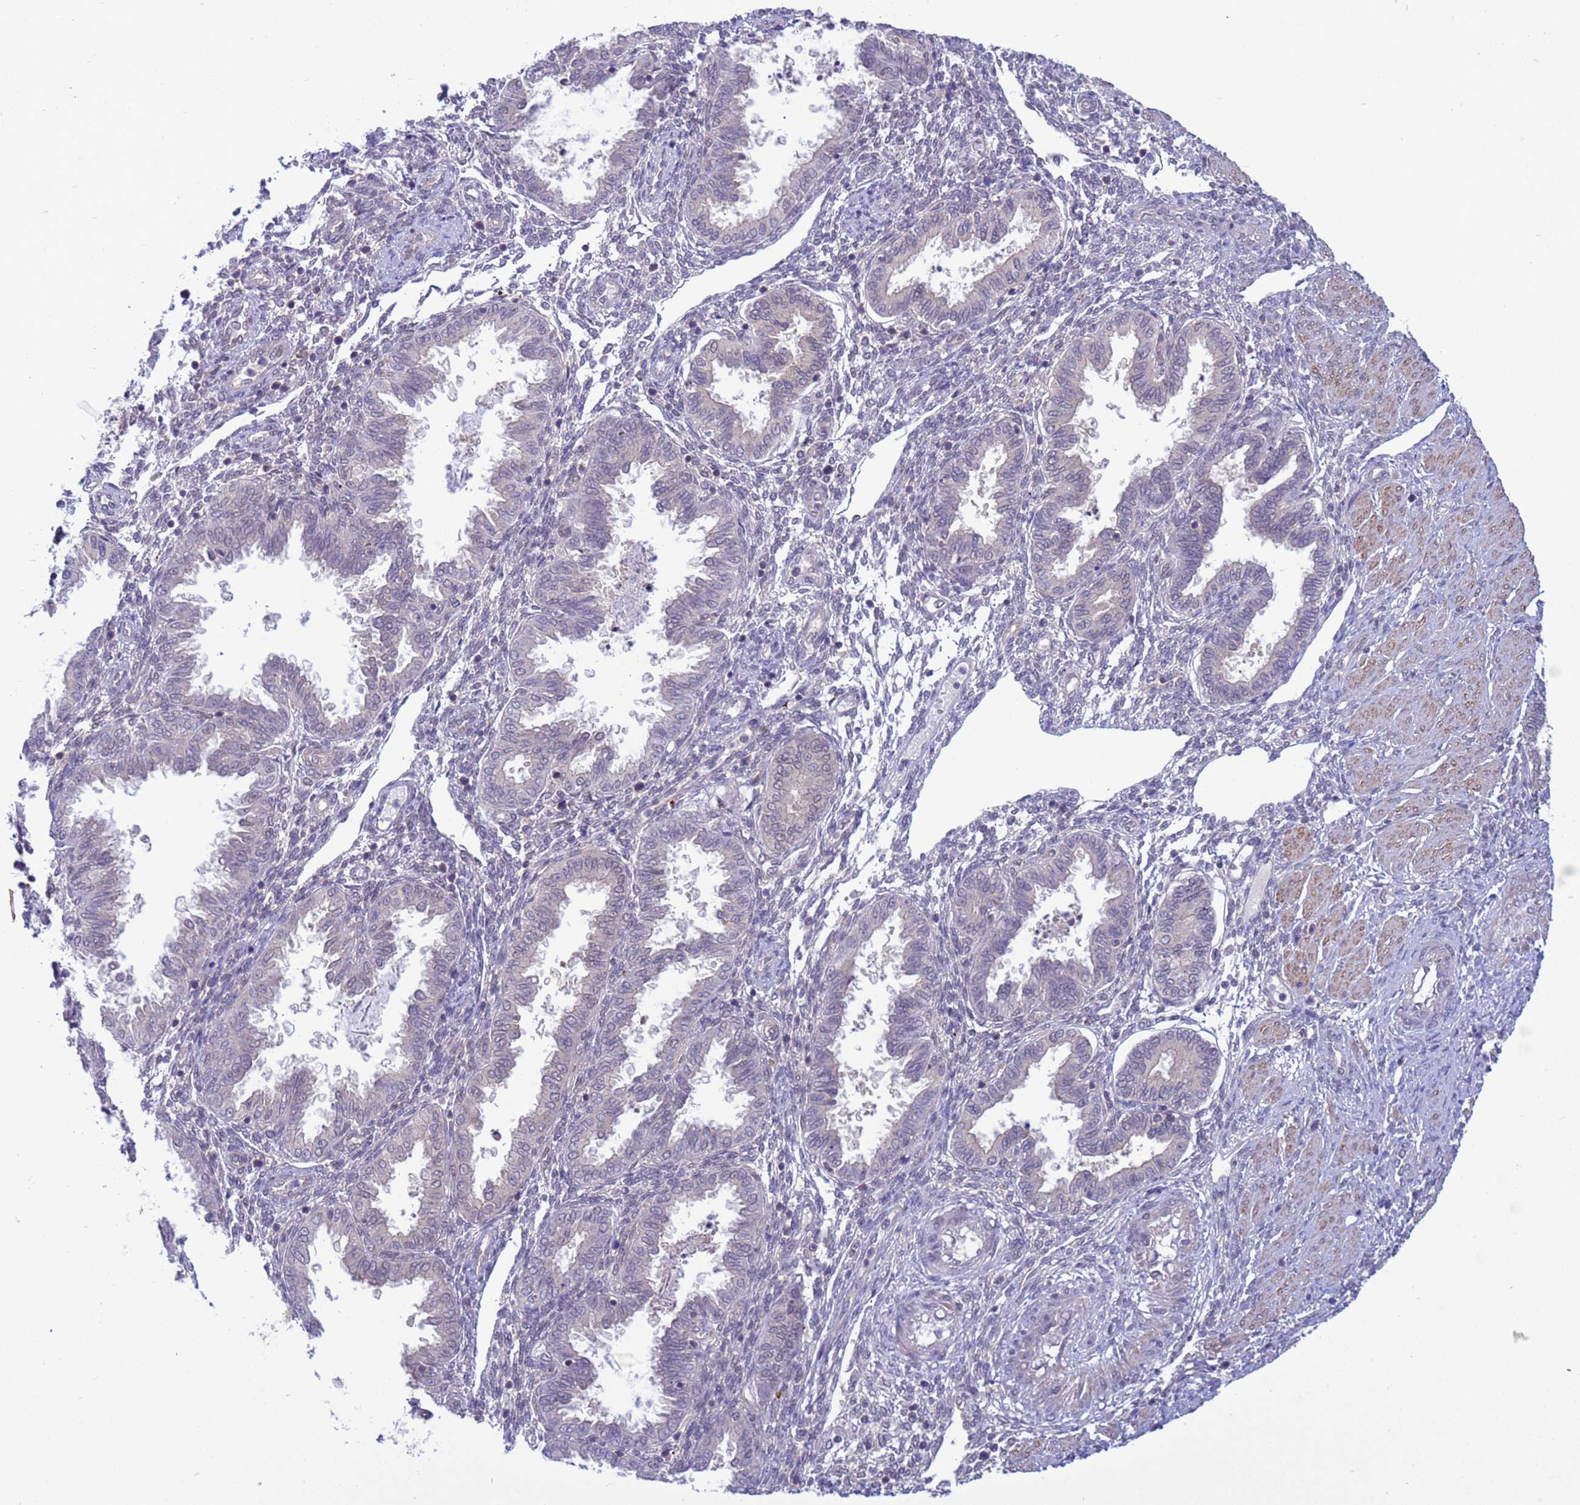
{"staining": {"intensity": "negative", "quantity": "none", "location": "none"}, "tissue": "endometrium", "cell_type": "Cells in endometrial stroma", "image_type": "normal", "snomed": [{"axis": "morphology", "description": "Normal tissue, NOS"}, {"axis": "topography", "description": "Endometrium"}], "caption": "Immunohistochemical staining of benign human endometrium exhibits no significant positivity in cells in endometrial stroma. (DAB (3,3'-diaminobenzidine) immunohistochemistry (IHC) visualized using brightfield microscopy, high magnification).", "gene": "ZNF461", "patient": {"sex": "female", "age": 33}}